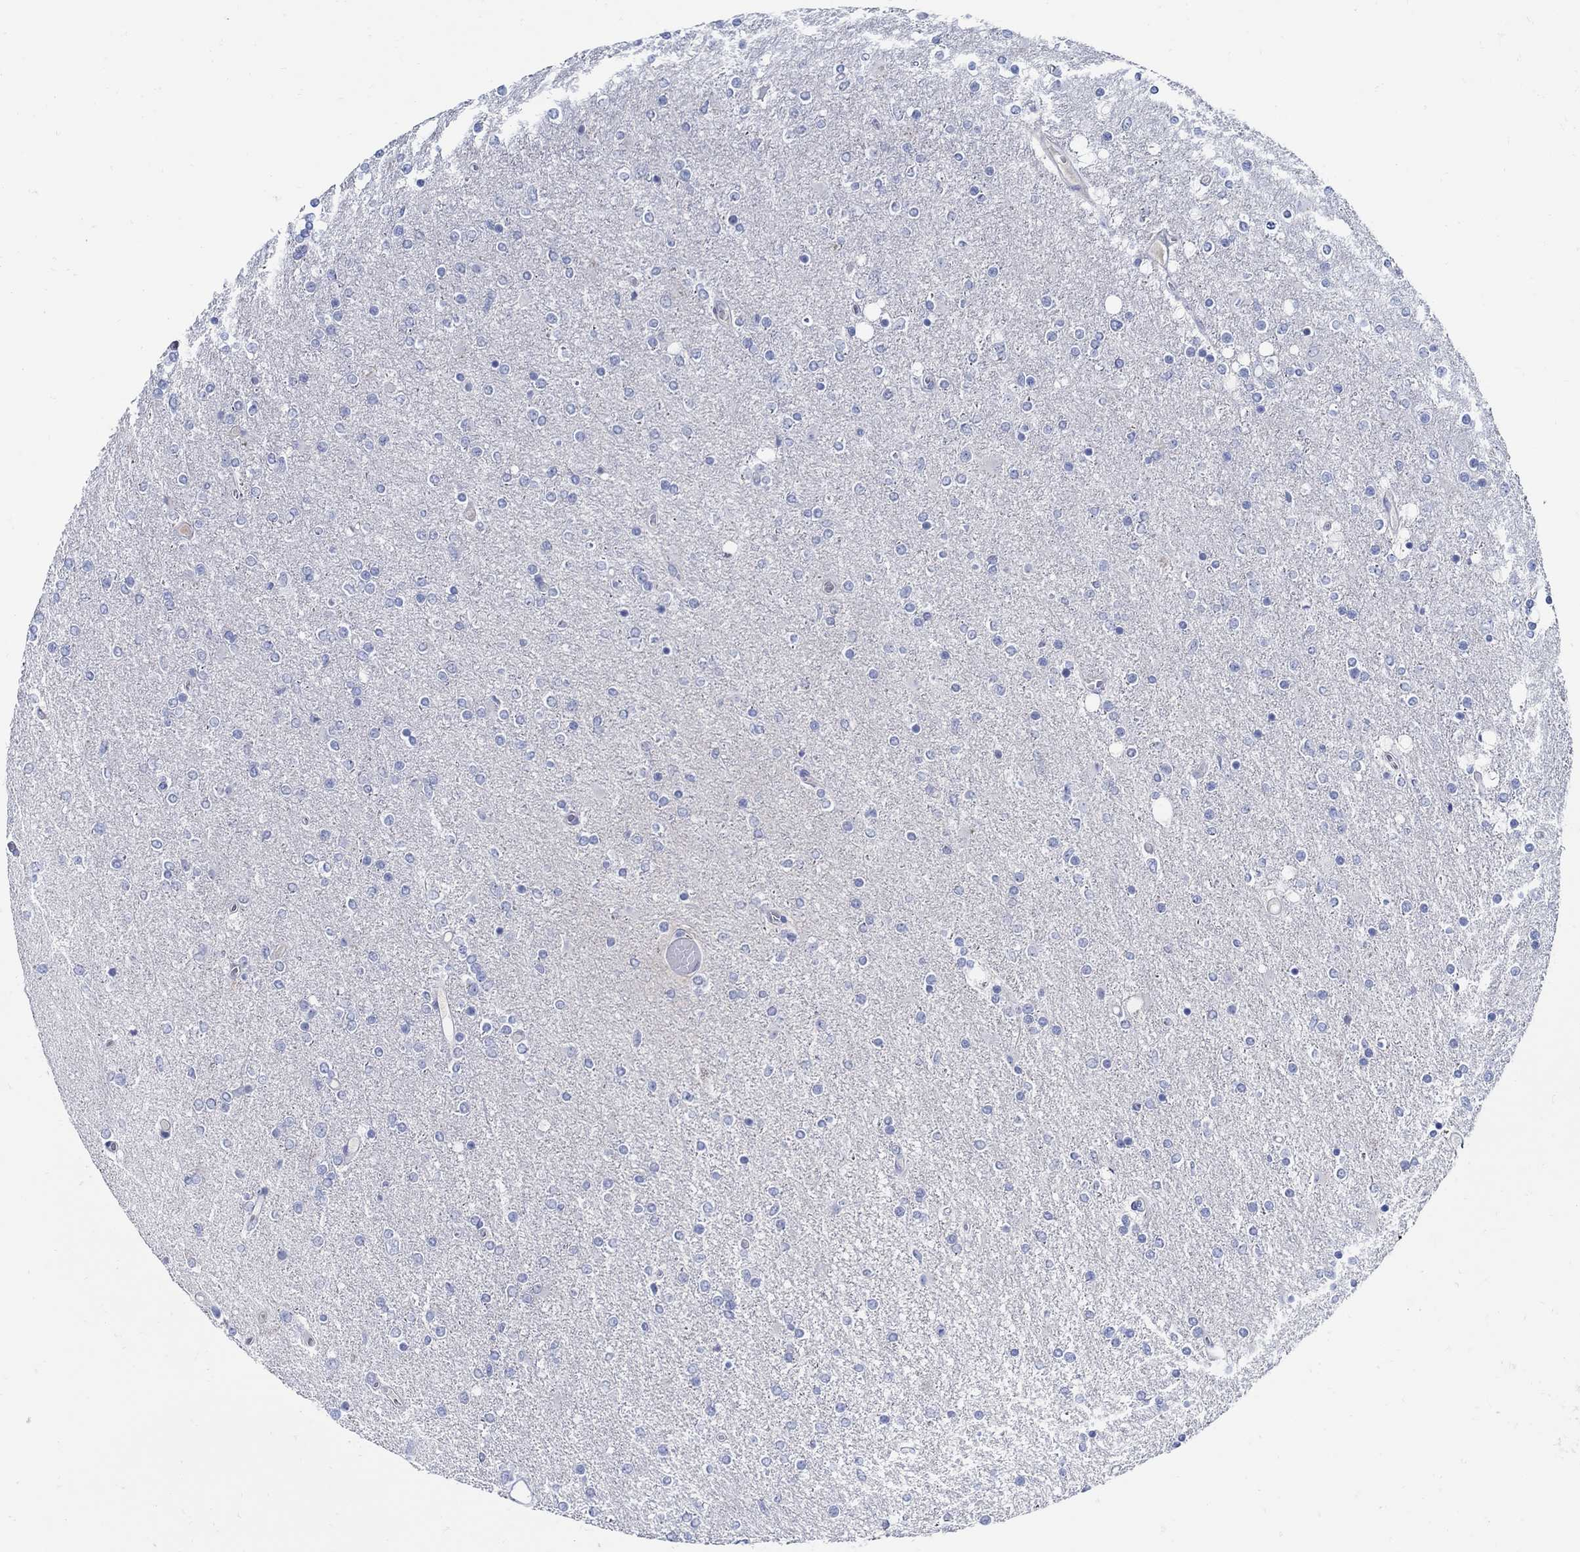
{"staining": {"intensity": "negative", "quantity": "none", "location": "none"}, "tissue": "glioma", "cell_type": "Tumor cells", "image_type": "cancer", "snomed": [{"axis": "morphology", "description": "Glioma, malignant, High grade"}, {"axis": "topography", "description": "Cerebral cortex"}], "caption": "Glioma was stained to show a protein in brown. There is no significant staining in tumor cells.", "gene": "PAX9", "patient": {"sex": "male", "age": 70}}